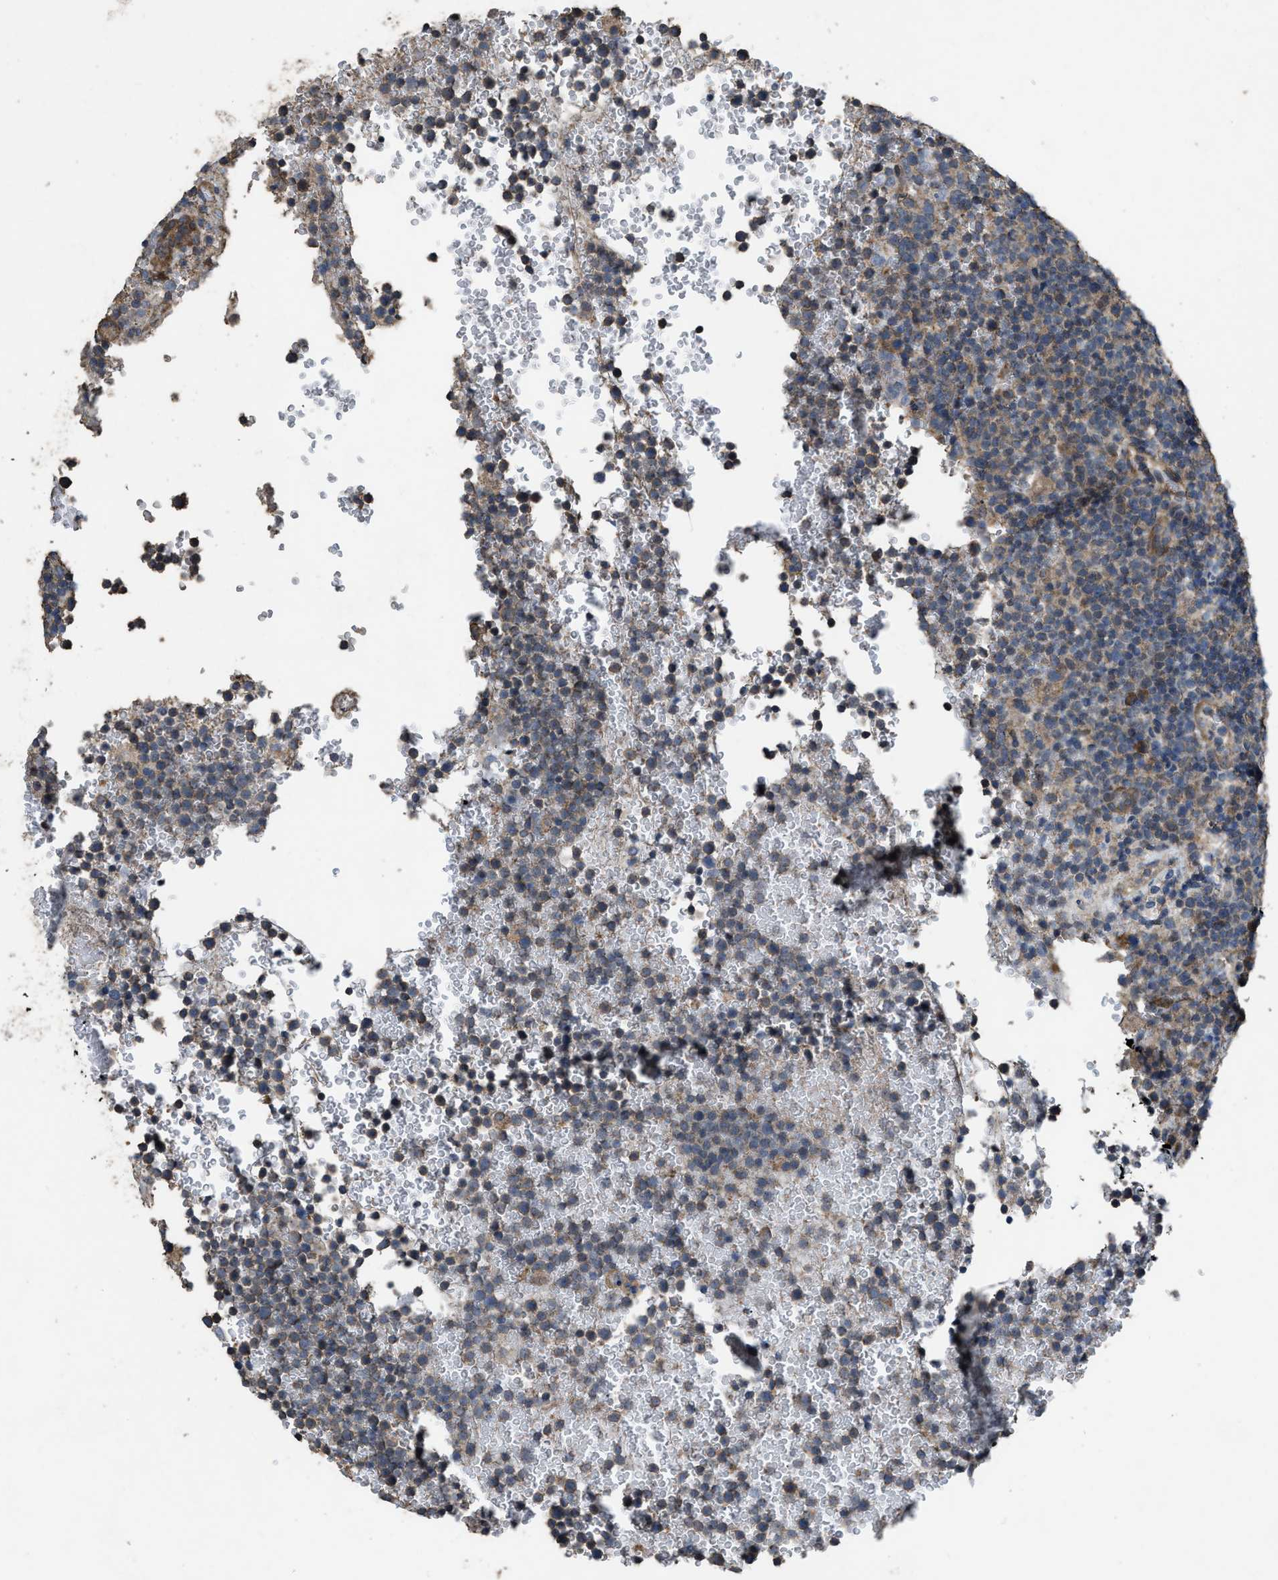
{"staining": {"intensity": "weak", "quantity": "25%-75%", "location": "cytoplasmic/membranous"}, "tissue": "lymphoma", "cell_type": "Tumor cells", "image_type": "cancer", "snomed": [{"axis": "morphology", "description": "Malignant lymphoma, non-Hodgkin's type, High grade"}, {"axis": "topography", "description": "Lymph node"}], "caption": "High-grade malignant lymphoma, non-Hodgkin's type stained for a protein demonstrates weak cytoplasmic/membranous positivity in tumor cells.", "gene": "ARL6", "patient": {"sex": "male", "age": 61}}